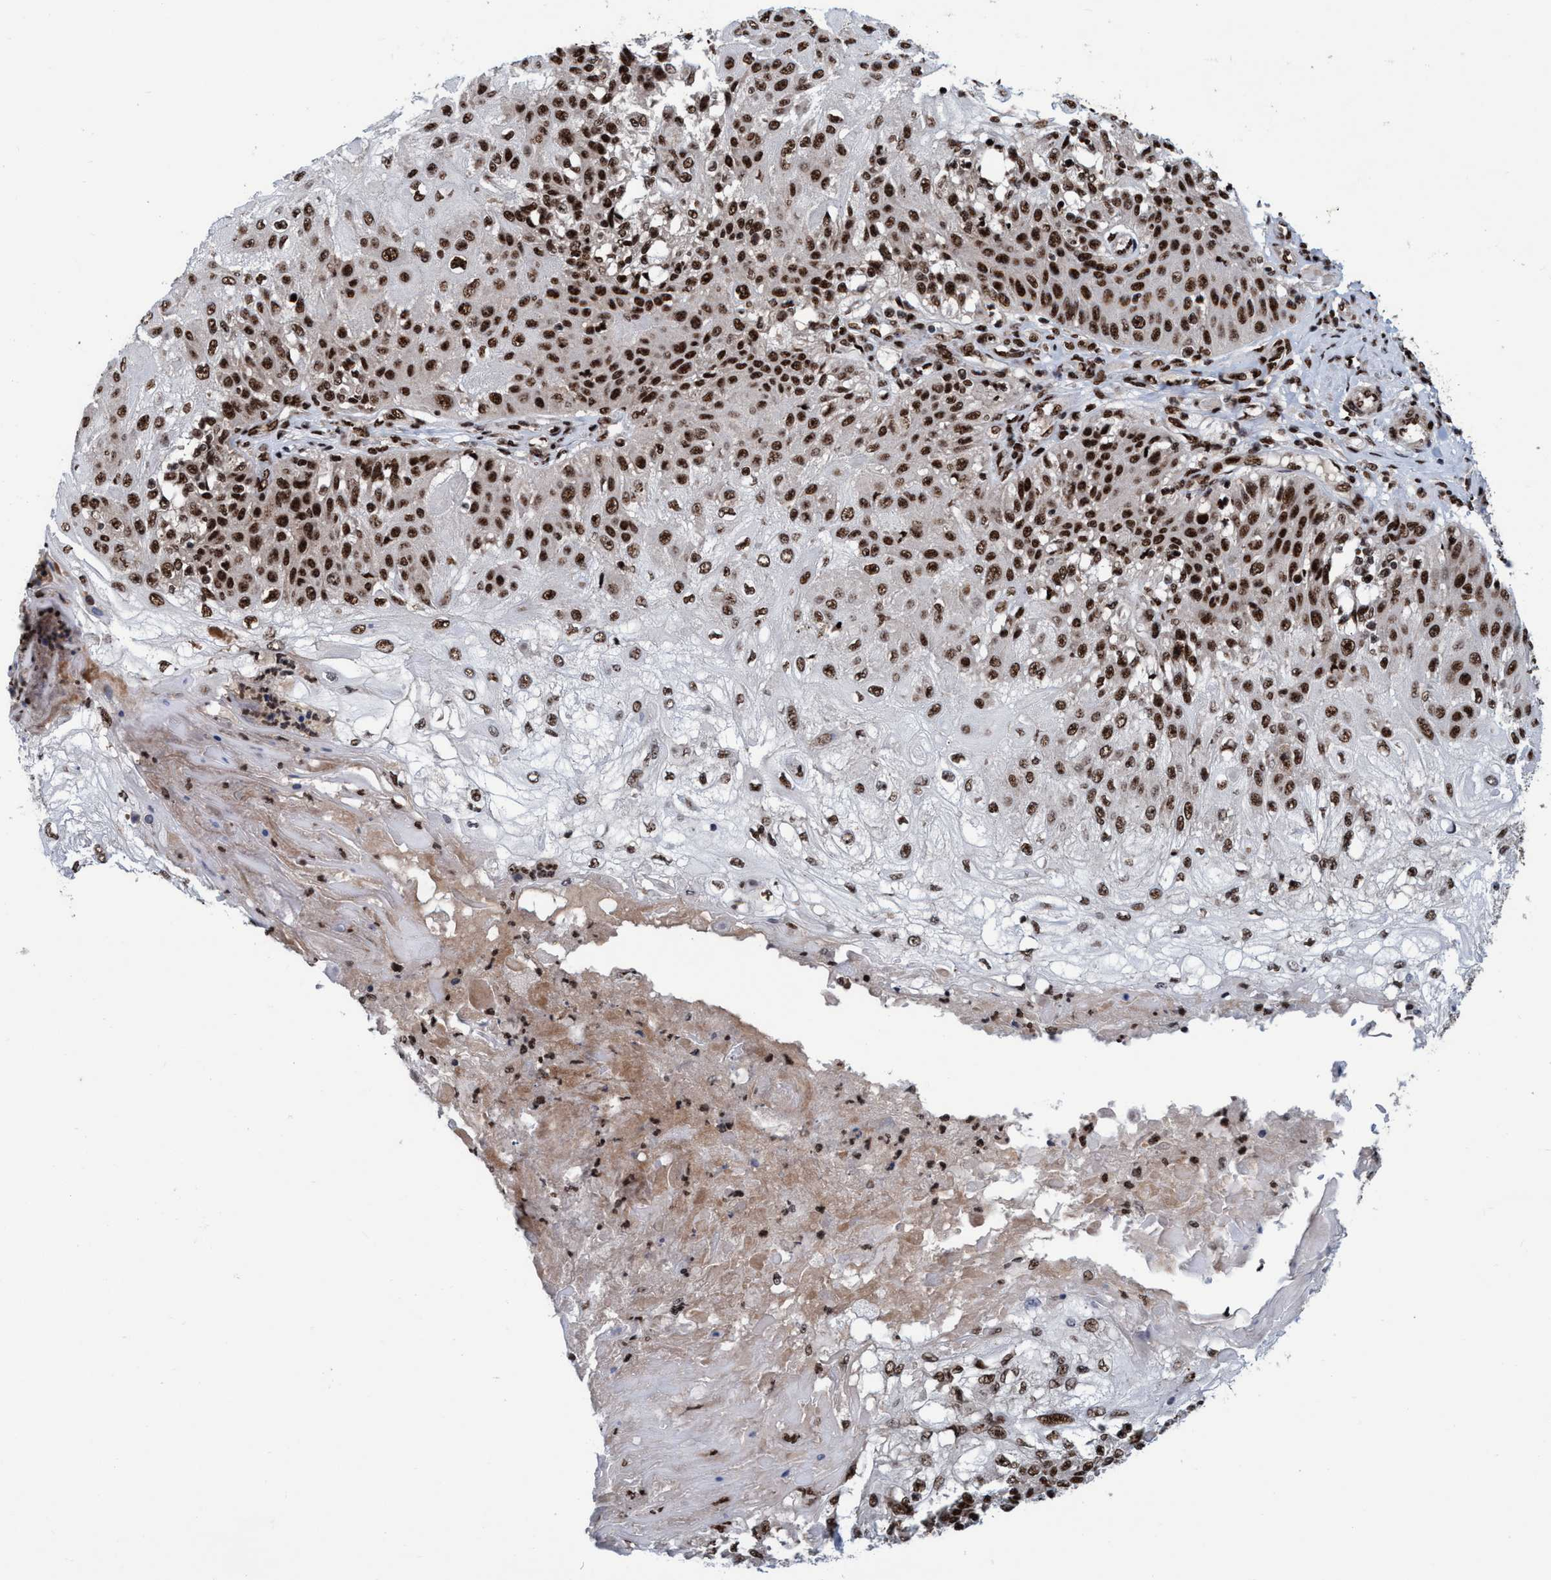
{"staining": {"intensity": "strong", "quantity": ">75%", "location": "nuclear"}, "tissue": "skin cancer", "cell_type": "Tumor cells", "image_type": "cancer", "snomed": [{"axis": "morphology", "description": "Normal tissue, NOS"}, {"axis": "morphology", "description": "Squamous cell carcinoma, NOS"}, {"axis": "topography", "description": "Skin"}], "caption": "Immunohistochemistry photomicrograph of human skin cancer (squamous cell carcinoma) stained for a protein (brown), which exhibits high levels of strong nuclear staining in approximately >75% of tumor cells.", "gene": "TOPBP1", "patient": {"sex": "female", "age": 83}}